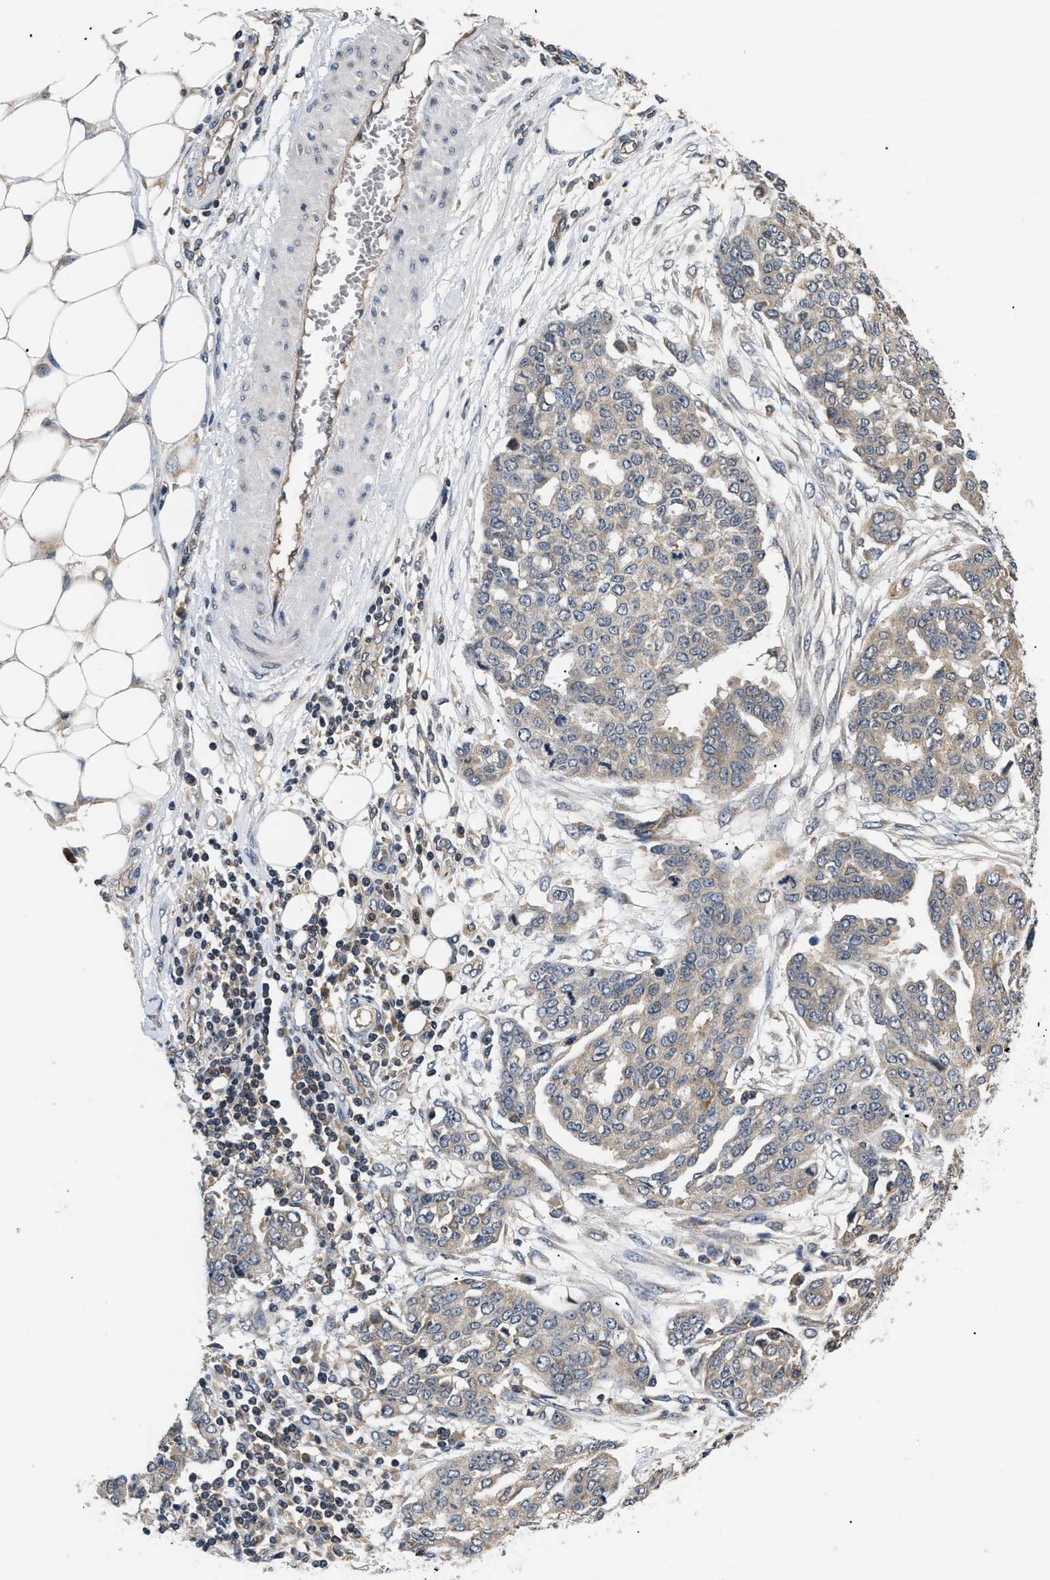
{"staining": {"intensity": "weak", "quantity": ">75%", "location": "cytoplasmic/membranous"}, "tissue": "ovarian cancer", "cell_type": "Tumor cells", "image_type": "cancer", "snomed": [{"axis": "morphology", "description": "Cystadenocarcinoma, serous, NOS"}, {"axis": "topography", "description": "Soft tissue"}, {"axis": "topography", "description": "Ovary"}], "caption": "Protein staining of ovarian serous cystadenocarcinoma tissue demonstrates weak cytoplasmic/membranous staining in about >75% of tumor cells.", "gene": "HMGCR", "patient": {"sex": "female", "age": 57}}